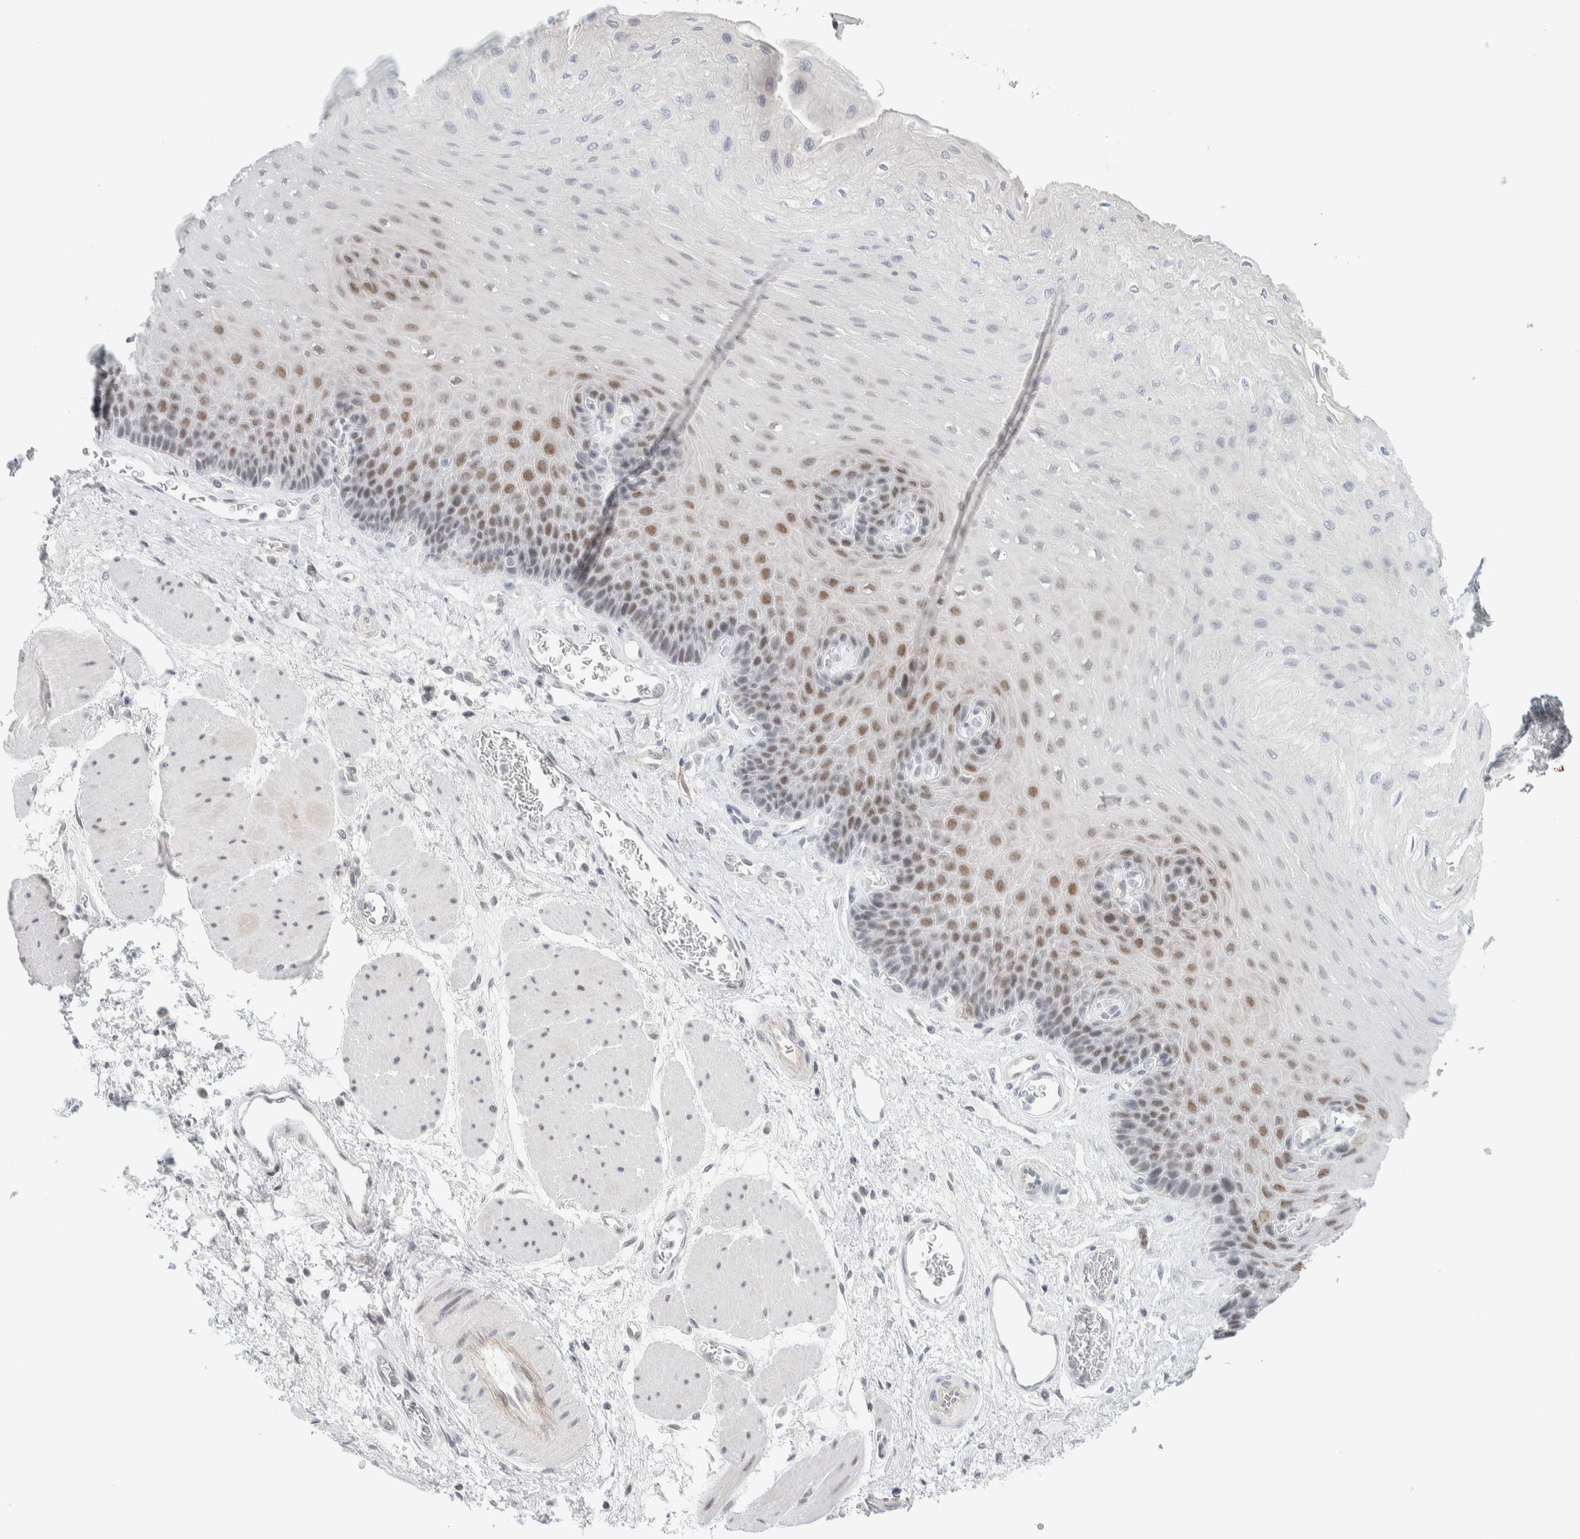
{"staining": {"intensity": "moderate", "quantity": "<25%", "location": "nuclear"}, "tissue": "esophagus", "cell_type": "Squamous epithelial cells", "image_type": "normal", "snomed": [{"axis": "morphology", "description": "Normal tissue, NOS"}, {"axis": "topography", "description": "Esophagus"}], "caption": "This micrograph exhibits immunohistochemistry staining of unremarkable esophagus, with low moderate nuclear expression in about <25% of squamous epithelial cells.", "gene": "CDH17", "patient": {"sex": "female", "age": 72}}